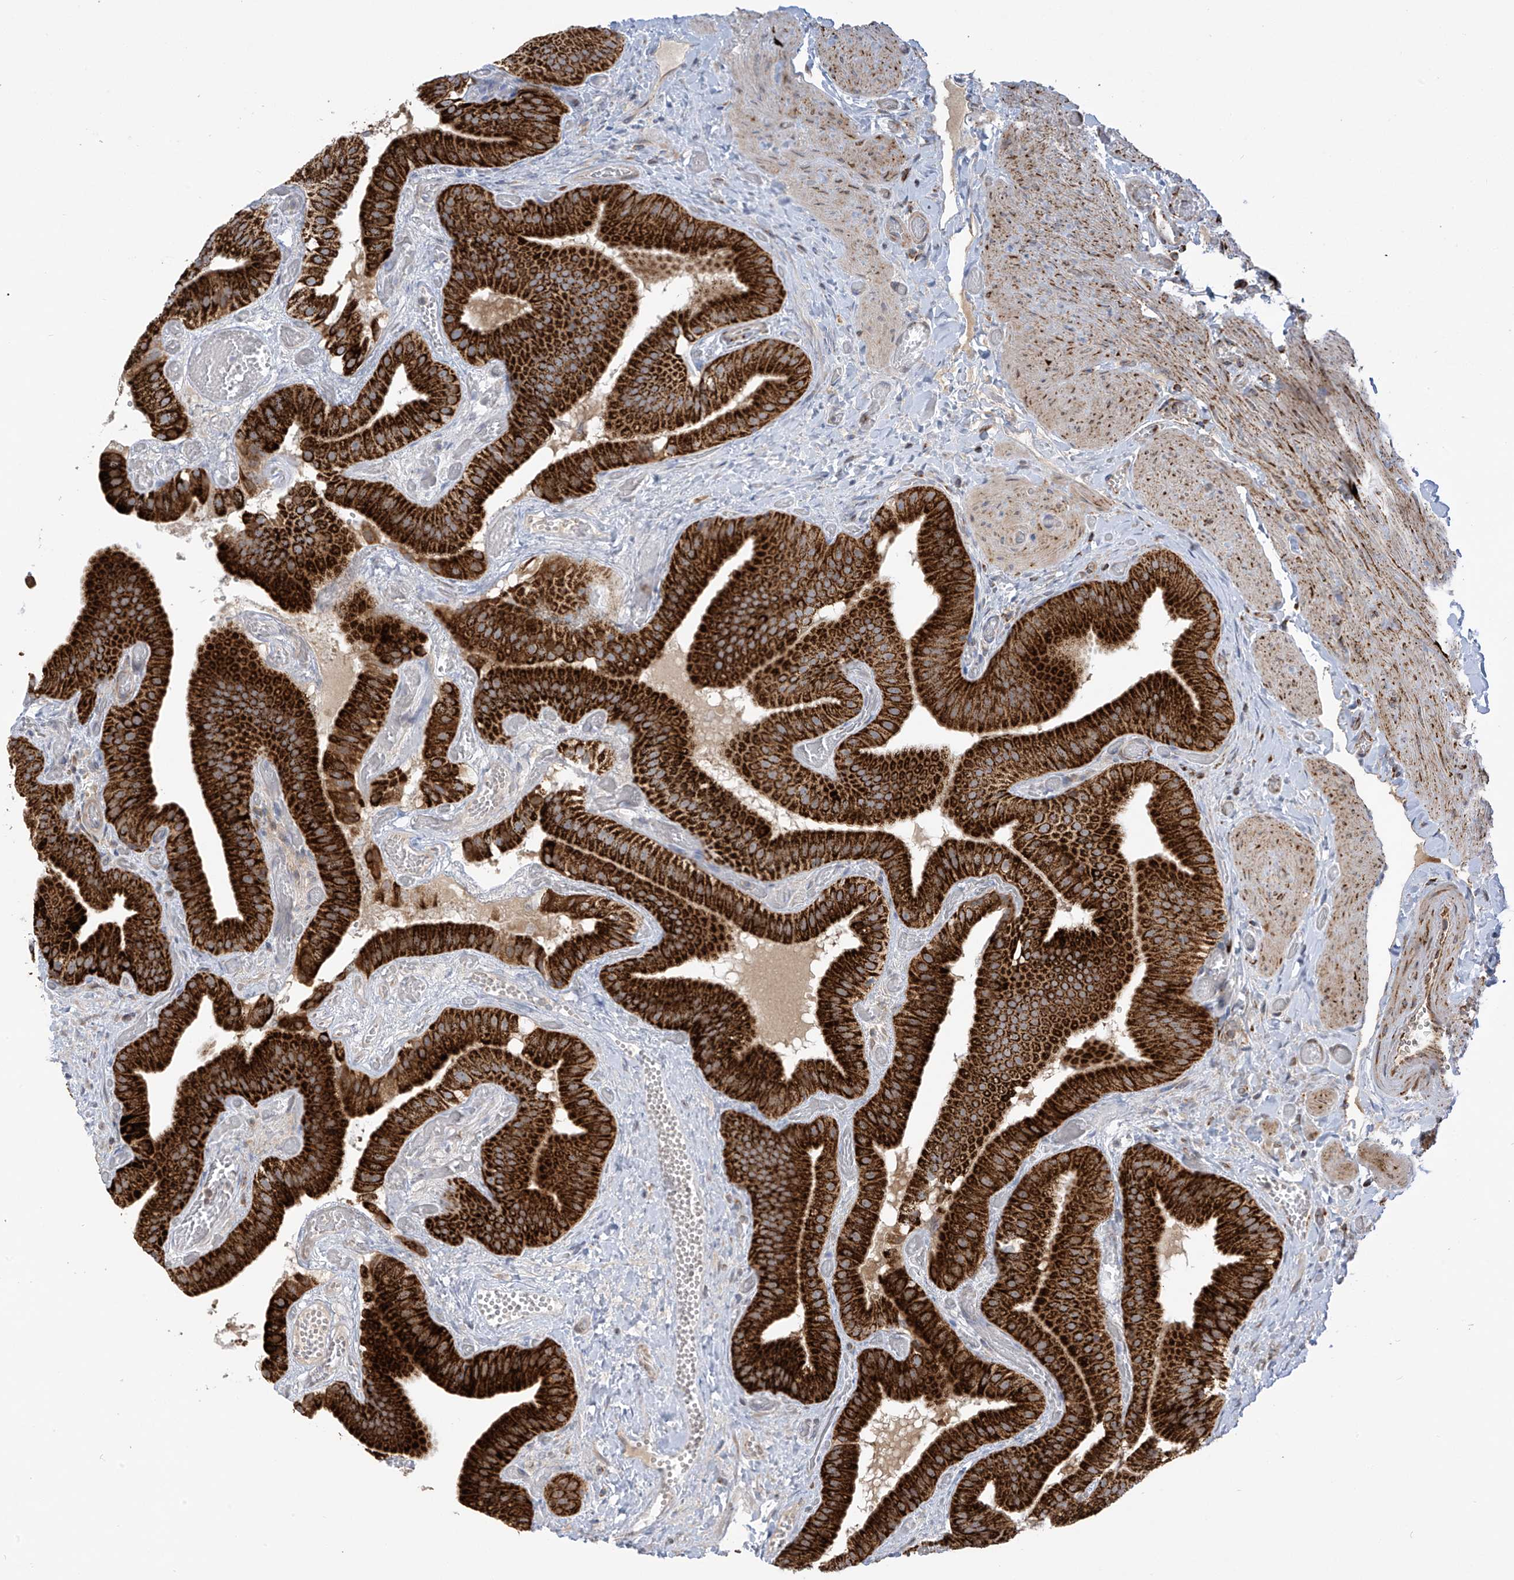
{"staining": {"intensity": "strong", "quantity": ">75%", "location": "cytoplasmic/membranous"}, "tissue": "gallbladder", "cell_type": "Glandular cells", "image_type": "normal", "snomed": [{"axis": "morphology", "description": "Normal tissue, NOS"}, {"axis": "topography", "description": "Gallbladder"}], "caption": "Glandular cells display high levels of strong cytoplasmic/membranous staining in approximately >75% of cells in benign gallbladder. Nuclei are stained in blue.", "gene": "COX10", "patient": {"sex": "female", "age": 64}}